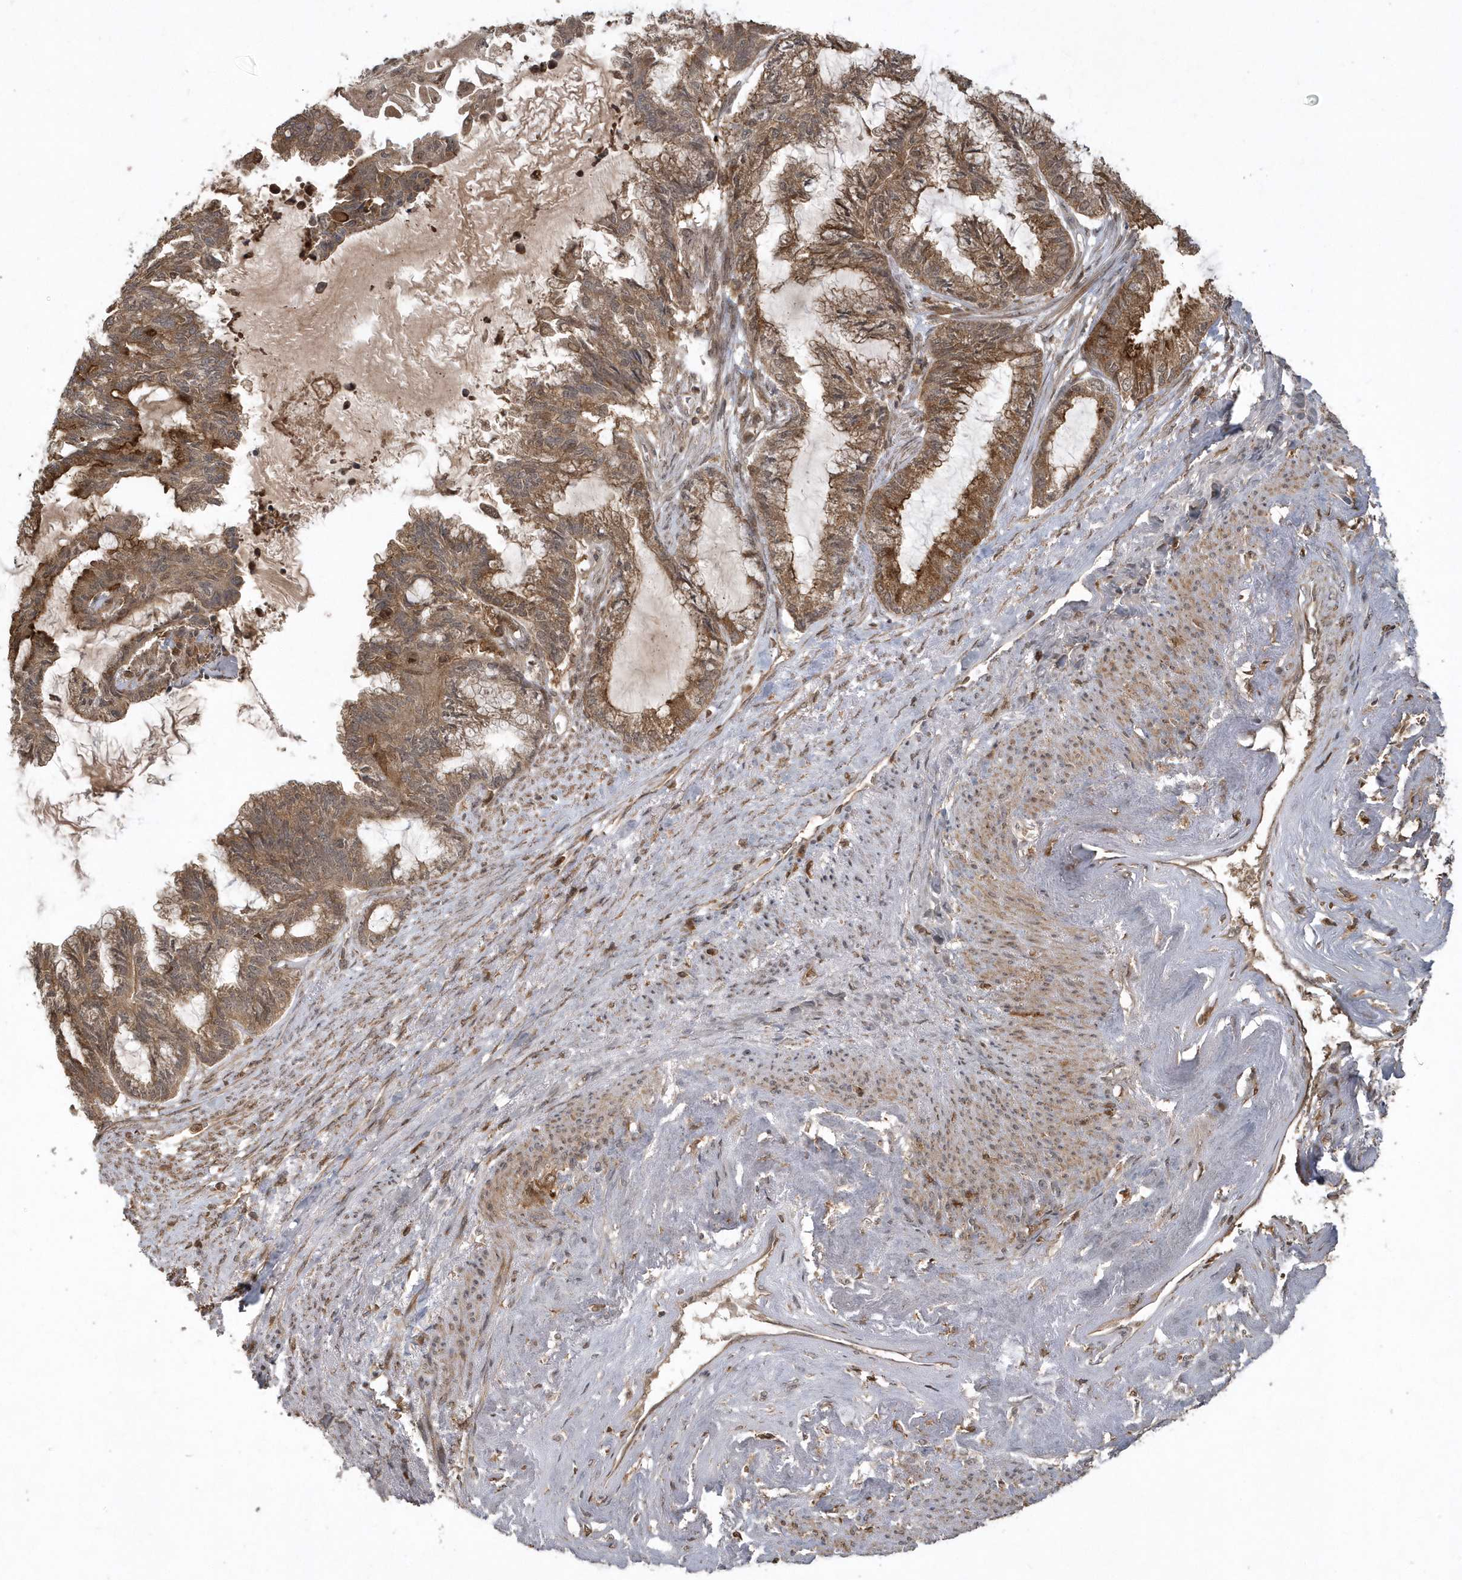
{"staining": {"intensity": "moderate", "quantity": ">75%", "location": "cytoplasmic/membranous"}, "tissue": "endometrial cancer", "cell_type": "Tumor cells", "image_type": "cancer", "snomed": [{"axis": "morphology", "description": "Adenocarcinoma, NOS"}, {"axis": "topography", "description": "Endometrium"}], "caption": "Protein staining shows moderate cytoplasmic/membranous staining in approximately >75% of tumor cells in endometrial cancer. The staining was performed using DAB (3,3'-diaminobenzidine), with brown indicating positive protein expression. Nuclei are stained blue with hematoxylin.", "gene": "LACC1", "patient": {"sex": "female", "age": 86}}